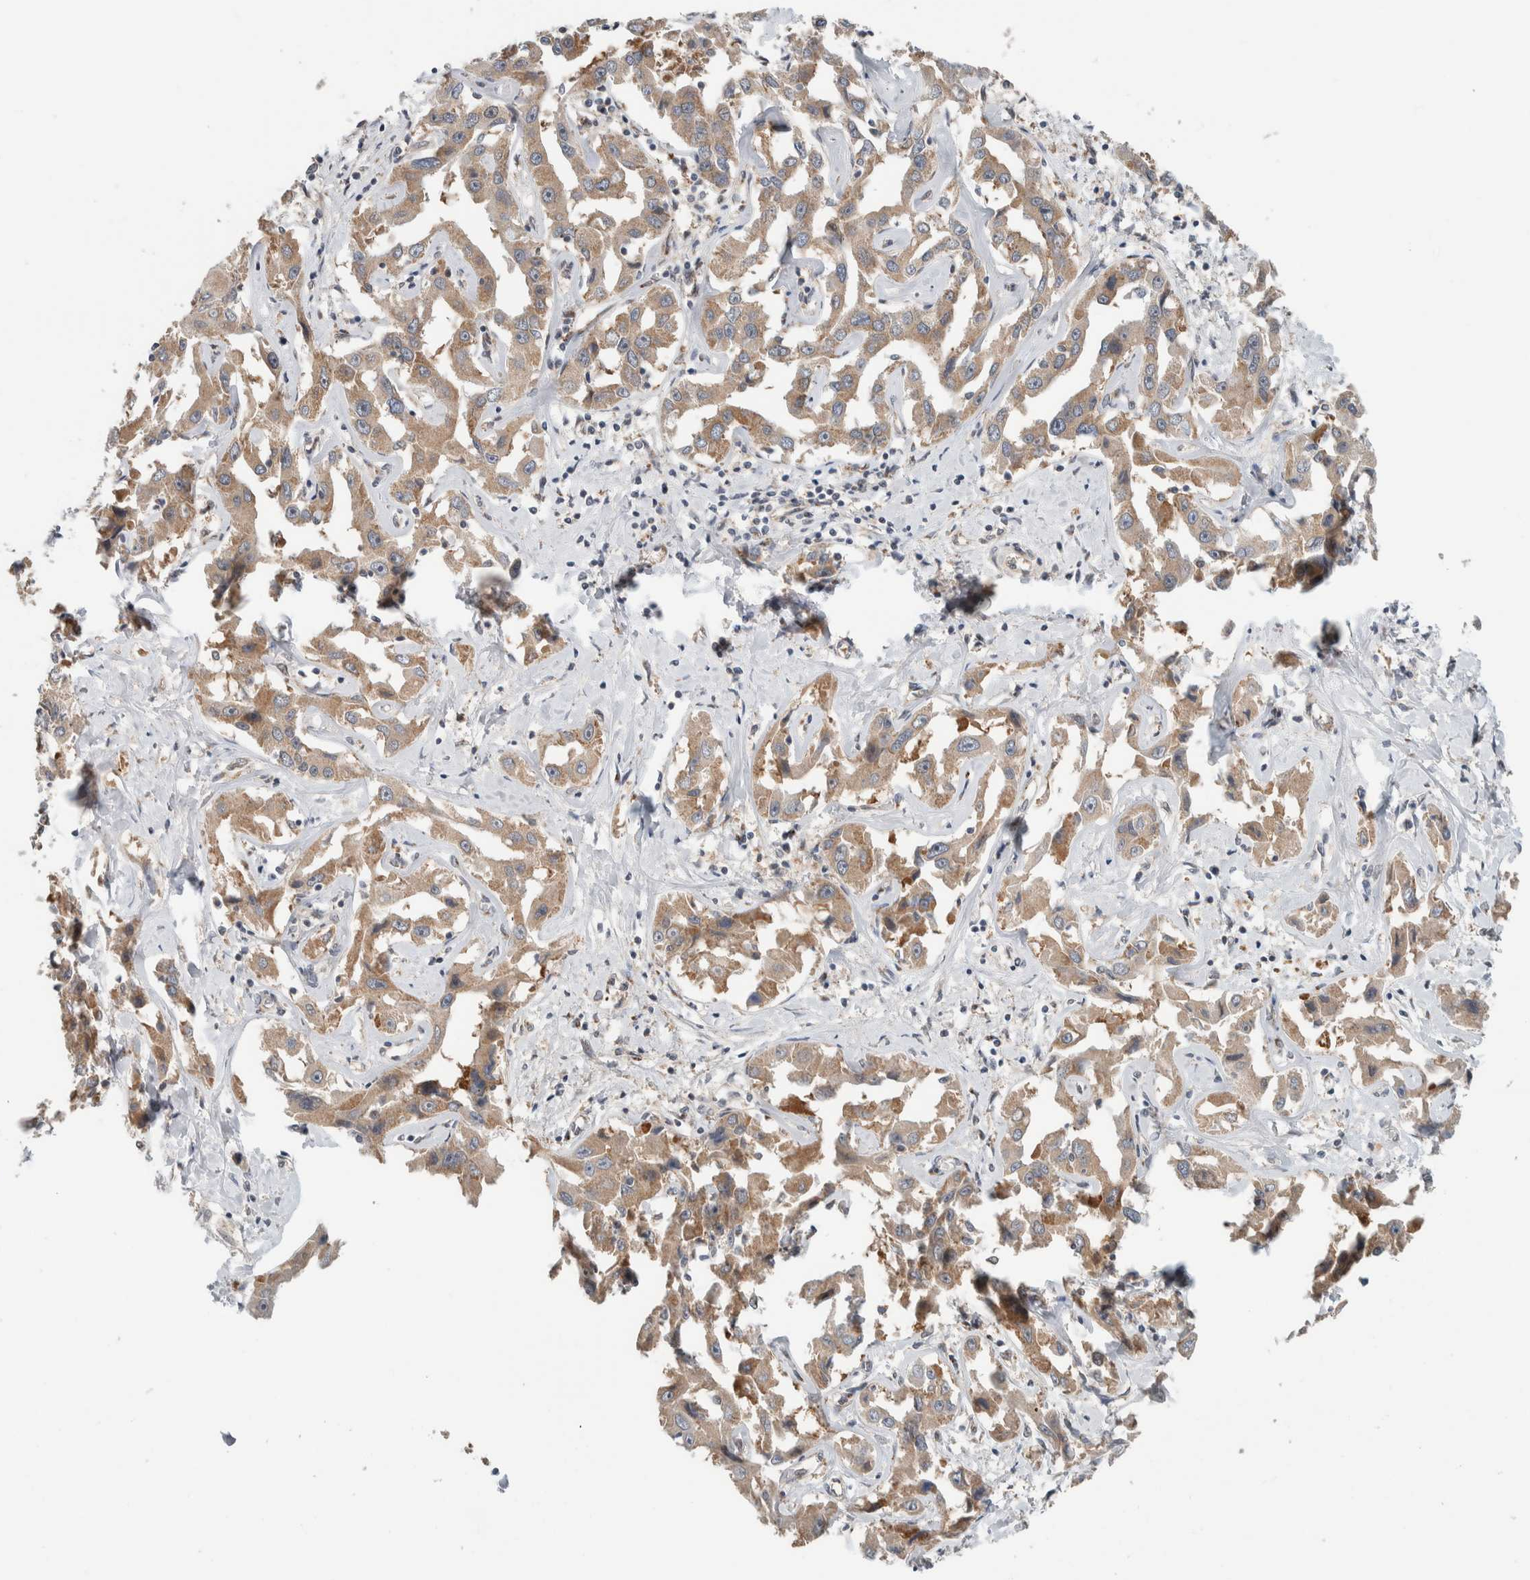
{"staining": {"intensity": "moderate", "quantity": ">75%", "location": "cytoplasmic/membranous"}, "tissue": "liver cancer", "cell_type": "Tumor cells", "image_type": "cancer", "snomed": [{"axis": "morphology", "description": "Cholangiocarcinoma"}, {"axis": "topography", "description": "Liver"}], "caption": "Protein analysis of liver cancer tissue shows moderate cytoplasmic/membranous positivity in approximately >75% of tumor cells. The staining was performed using DAB to visualize the protein expression in brown, while the nuclei were stained in blue with hematoxylin (Magnification: 20x).", "gene": "RERE", "patient": {"sex": "male", "age": 59}}